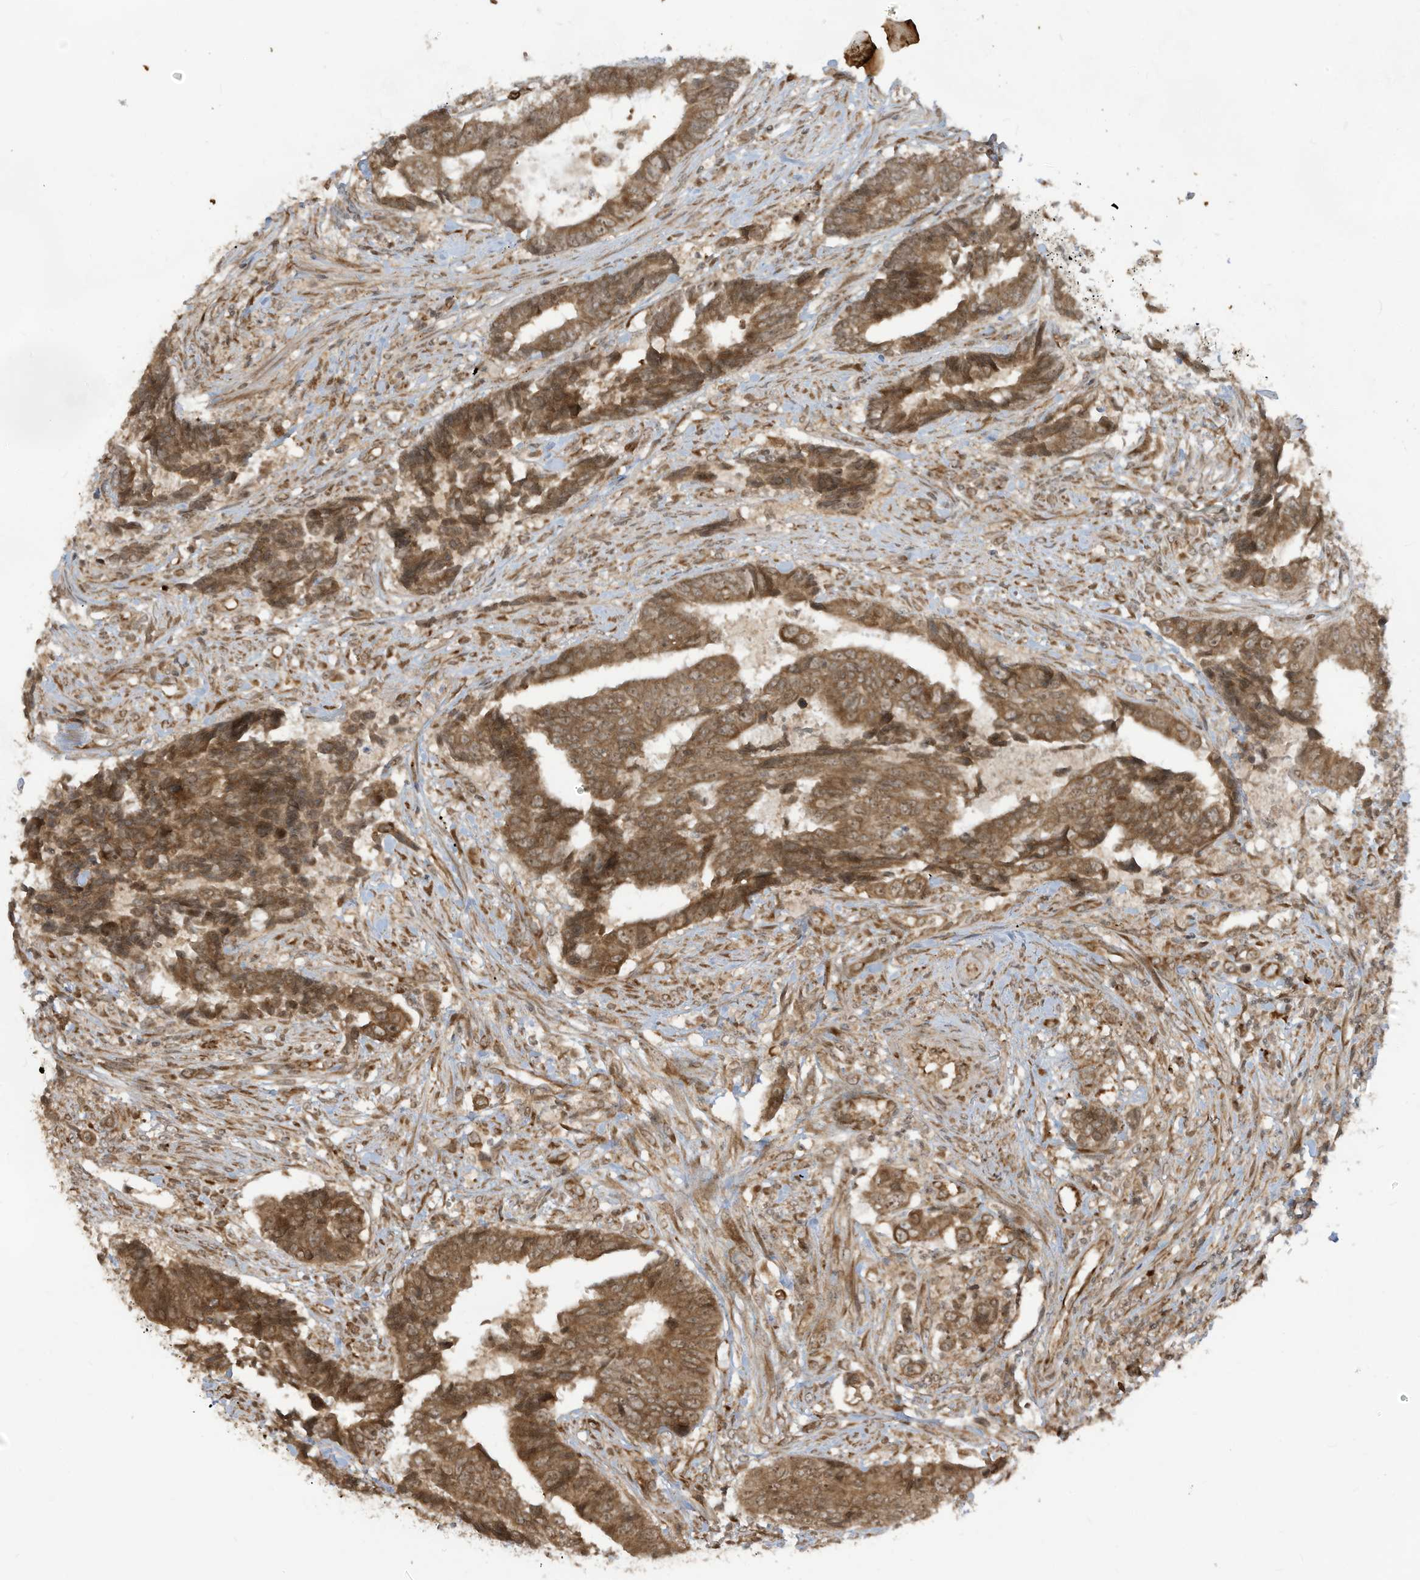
{"staining": {"intensity": "moderate", "quantity": ">75%", "location": "cytoplasmic/membranous,nuclear"}, "tissue": "colorectal cancer", "cell_type": "Tumor cells", "image_type": "cancer", "snomed": [{"axis": "morphology", "description": "Adenocarcinoma, NOS"}, {"axis": "topography", "description": "Rectum"}], "caption": "There is medium levels of moderate cytoplasmic/membranous and nuclear expression in tumor cells of colorectal cancer (adenocarcinoma), as demonstrated by immunohistochemical staining (brown color).", "gene": "TRIM67", "patient": {"sex": "male", "age": 84}}